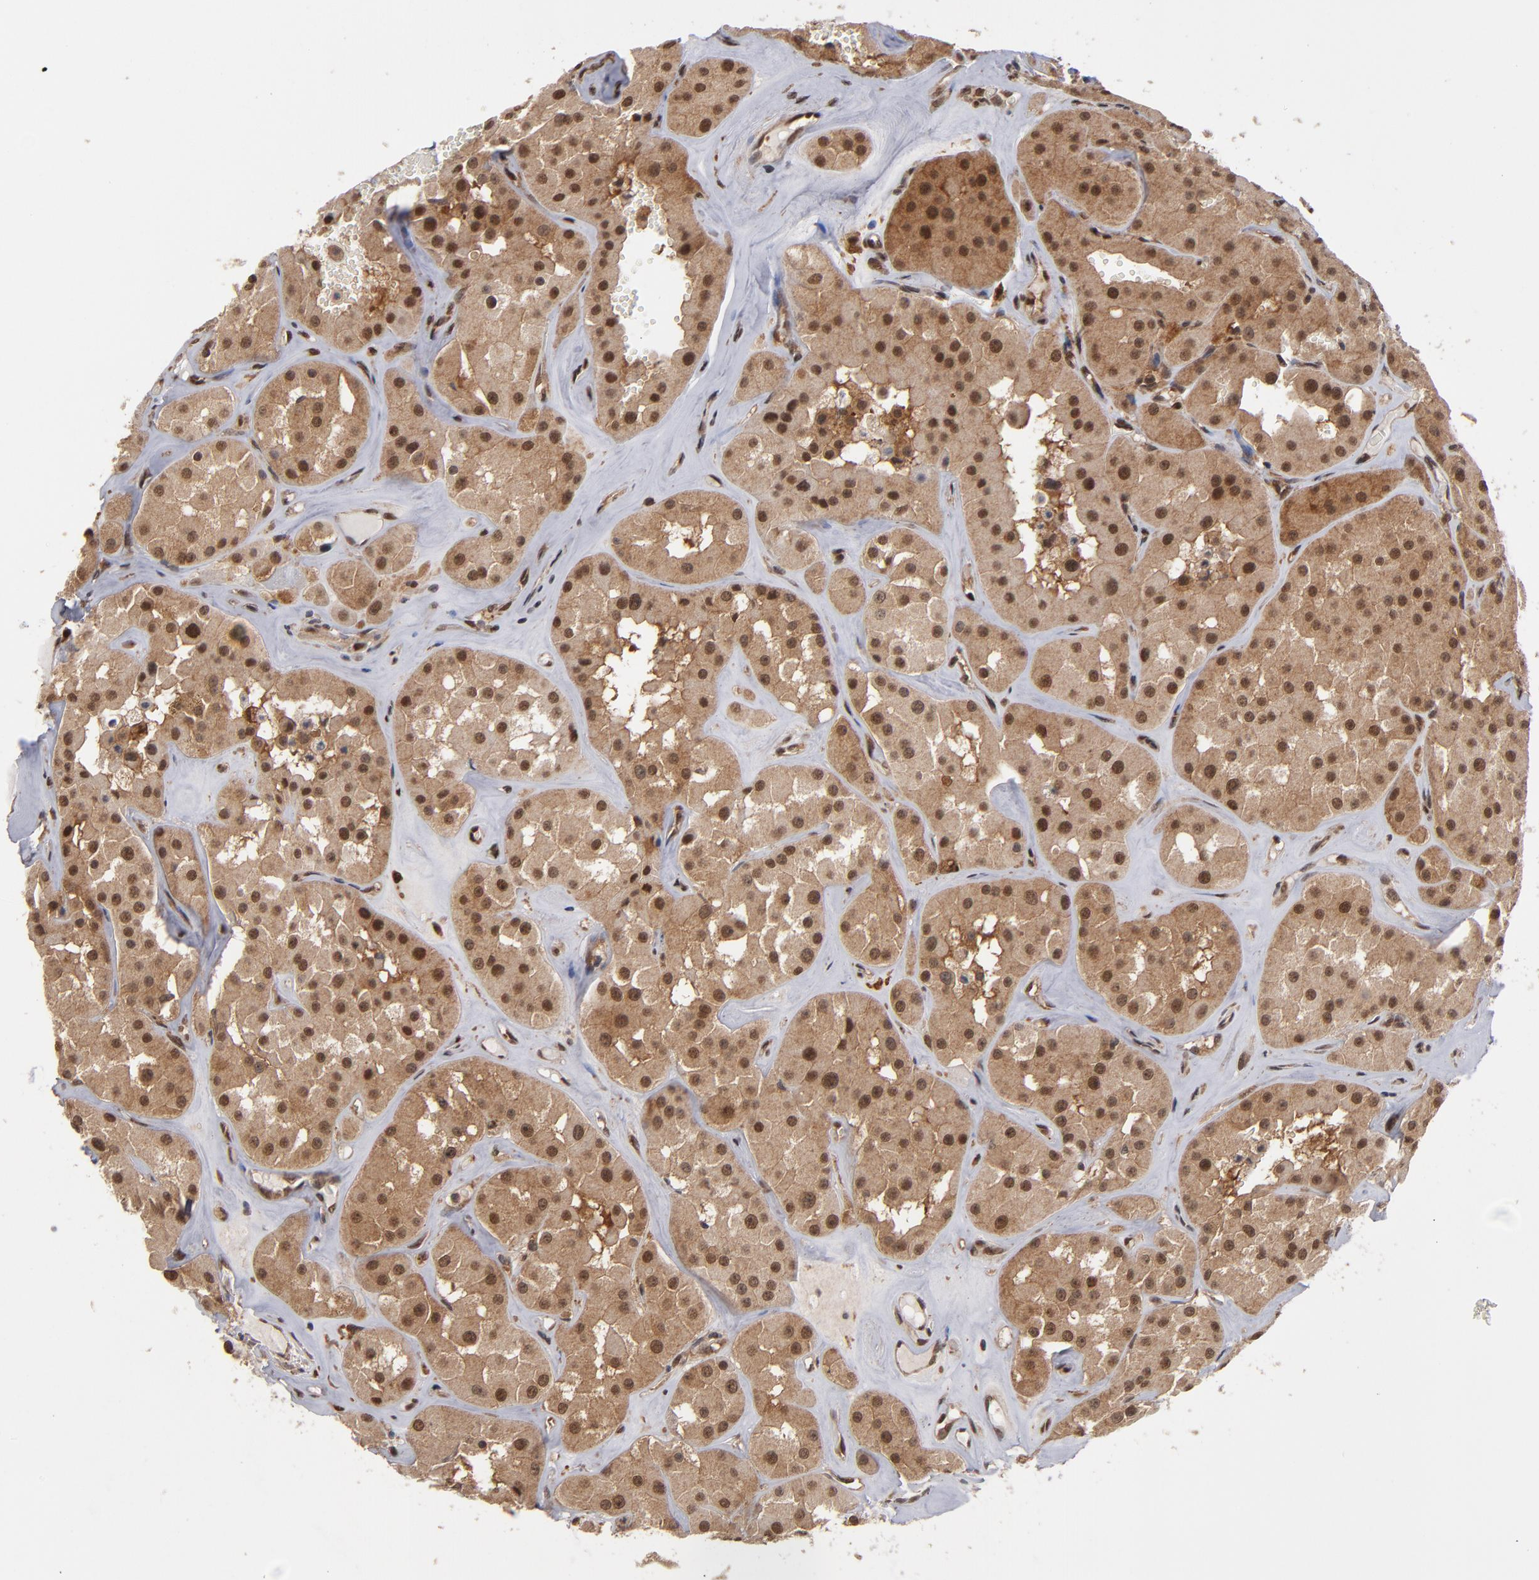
{"staining": {"intensity": "moderate", "quantity": ">75%", "location": "cytoplasmic/membranous,nuclear"}, "tissue": "renal cancer", "cell_type": "Tumor cells", "image_type": "cancer", "snomed": [{"axis": "morphology", "description": "Adenocarcinoma, uncertain malignant potential"}, {"axis": "topography", "description": "Kidney"}], "caption": "Renal adenocarcinoma,  uncertain malignant potential was stained to show a protein in brown. There is medium levels of moderate cytoplasmic/membranous and nuclear positivity in approximately >75% of tumor cells.", "gene": "HUWE1", "patient": {"sex": "male", "age": 63}}